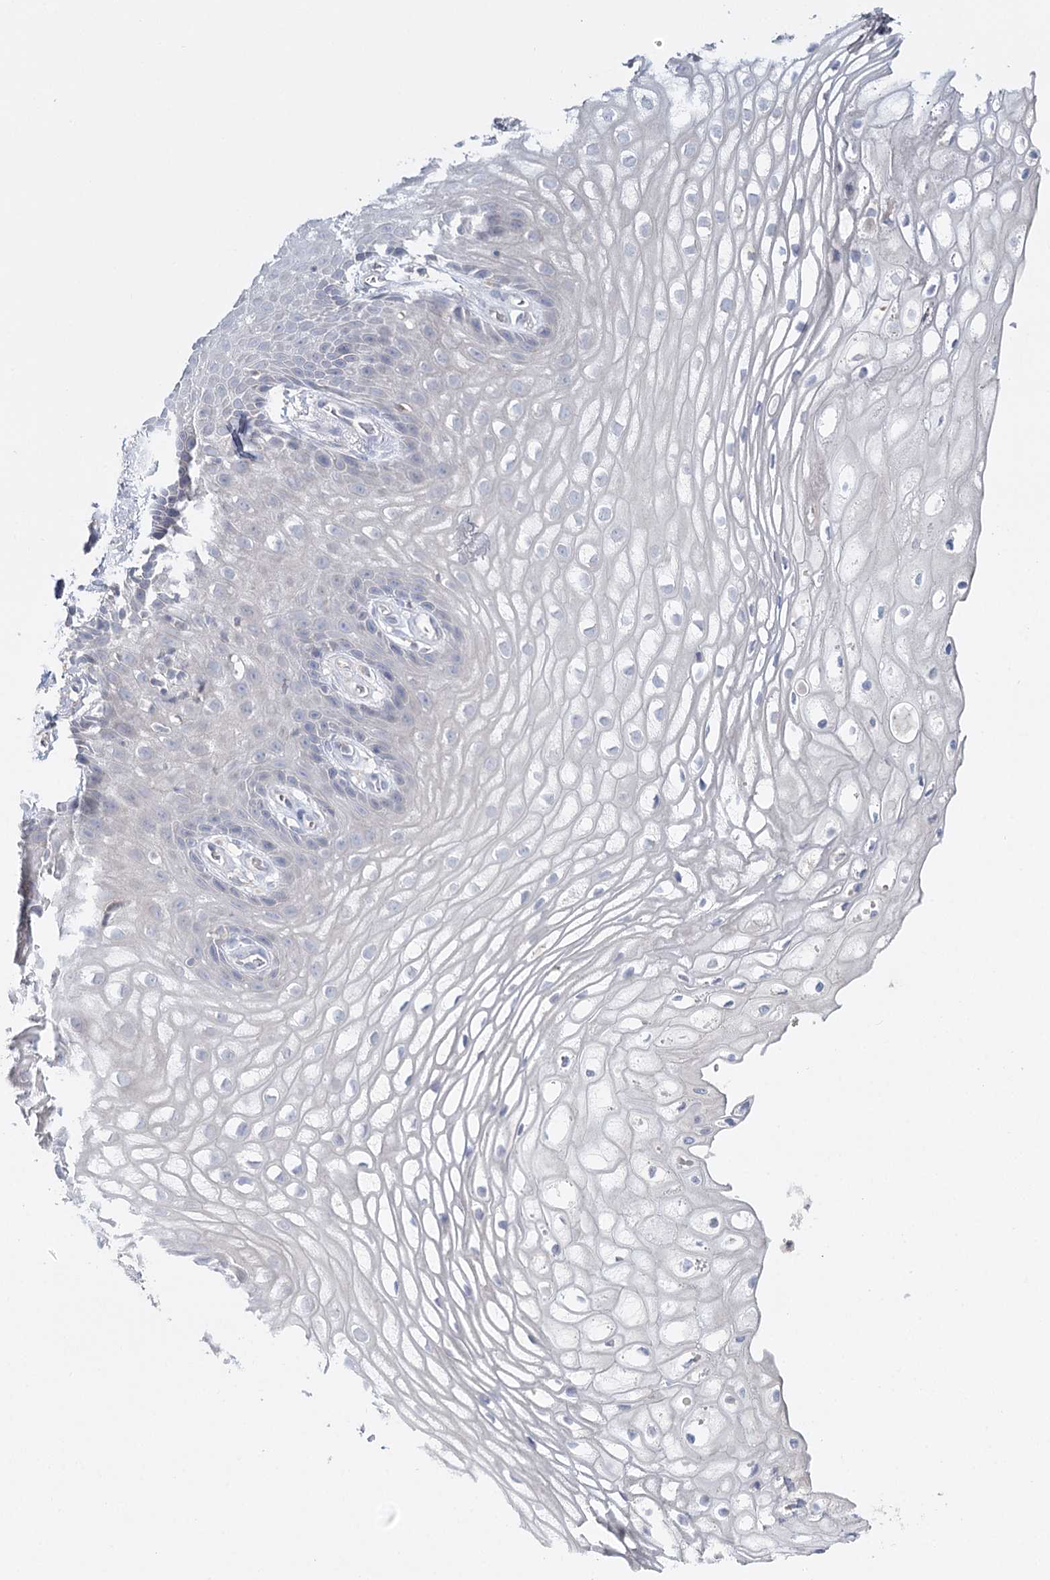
{"staining": {"intensity": "negative", "quantity": "none", "location": "none"}, "tissue": "vagina", "cell_type": "Squamous epithelial cells", "image_type": "normal", "snomed": [{"axis": "morphology", "description": "Normal tissue, NOS"}, {"axis": "topography", "description": "Vagina"}], "caption": "There is no significant positivity in squamous epithelial cells of vagina. The staining was performed using DAB (3,3'-diaminobenzidine) to visualize the protein expression in brown, while the nuclei were stained in blue with hematoxylin (Magnification: 20x).", "gene": "DAPK1", "patient": {"sex": "female", "age": 60}}